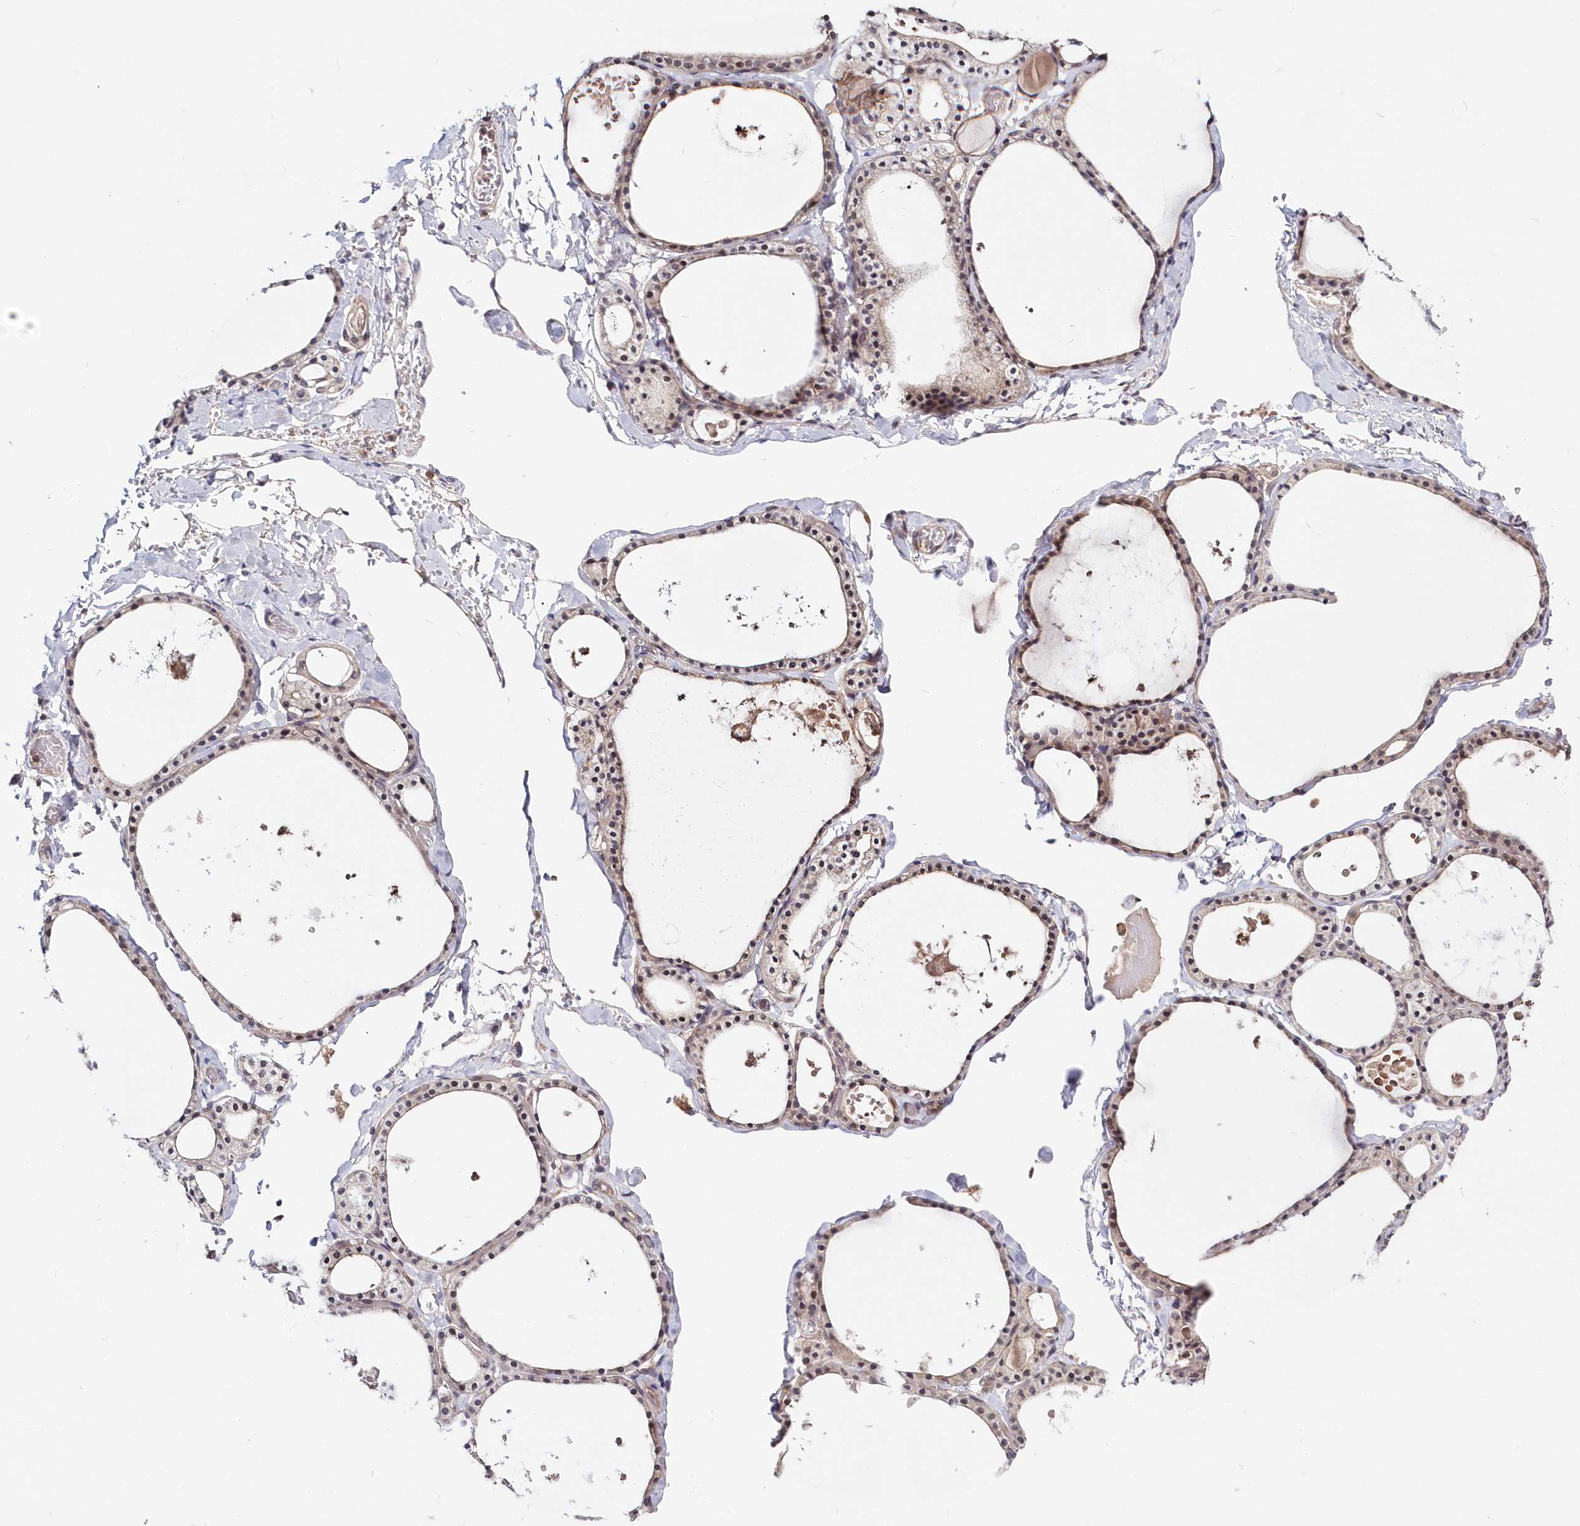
{"staining": {"intensity": "weak", "quantity": "25%-75%", "location": "cytoplasmic/membranous,nuclear"}, "tissue": "thyroid gland", "cell_type": "Glandular cells", "image_type": "normal", "snomed": [{"axis": "morphology", "description": "Normal tissue, NOS"}, {"axis": "topography", "description": "Thyroid gland"}], "caption": "Immunohistochemistry (IHC) (DAB (3,3'-diaminobenzidine)) staining of benign thyroid gland exhibits weak cytoplasmic/membranous,nuclear protein expression in approximately 25%-75% of glandular cells.", "gene": "KATNA1", "patient": {"sex": "male", "age": 56}}